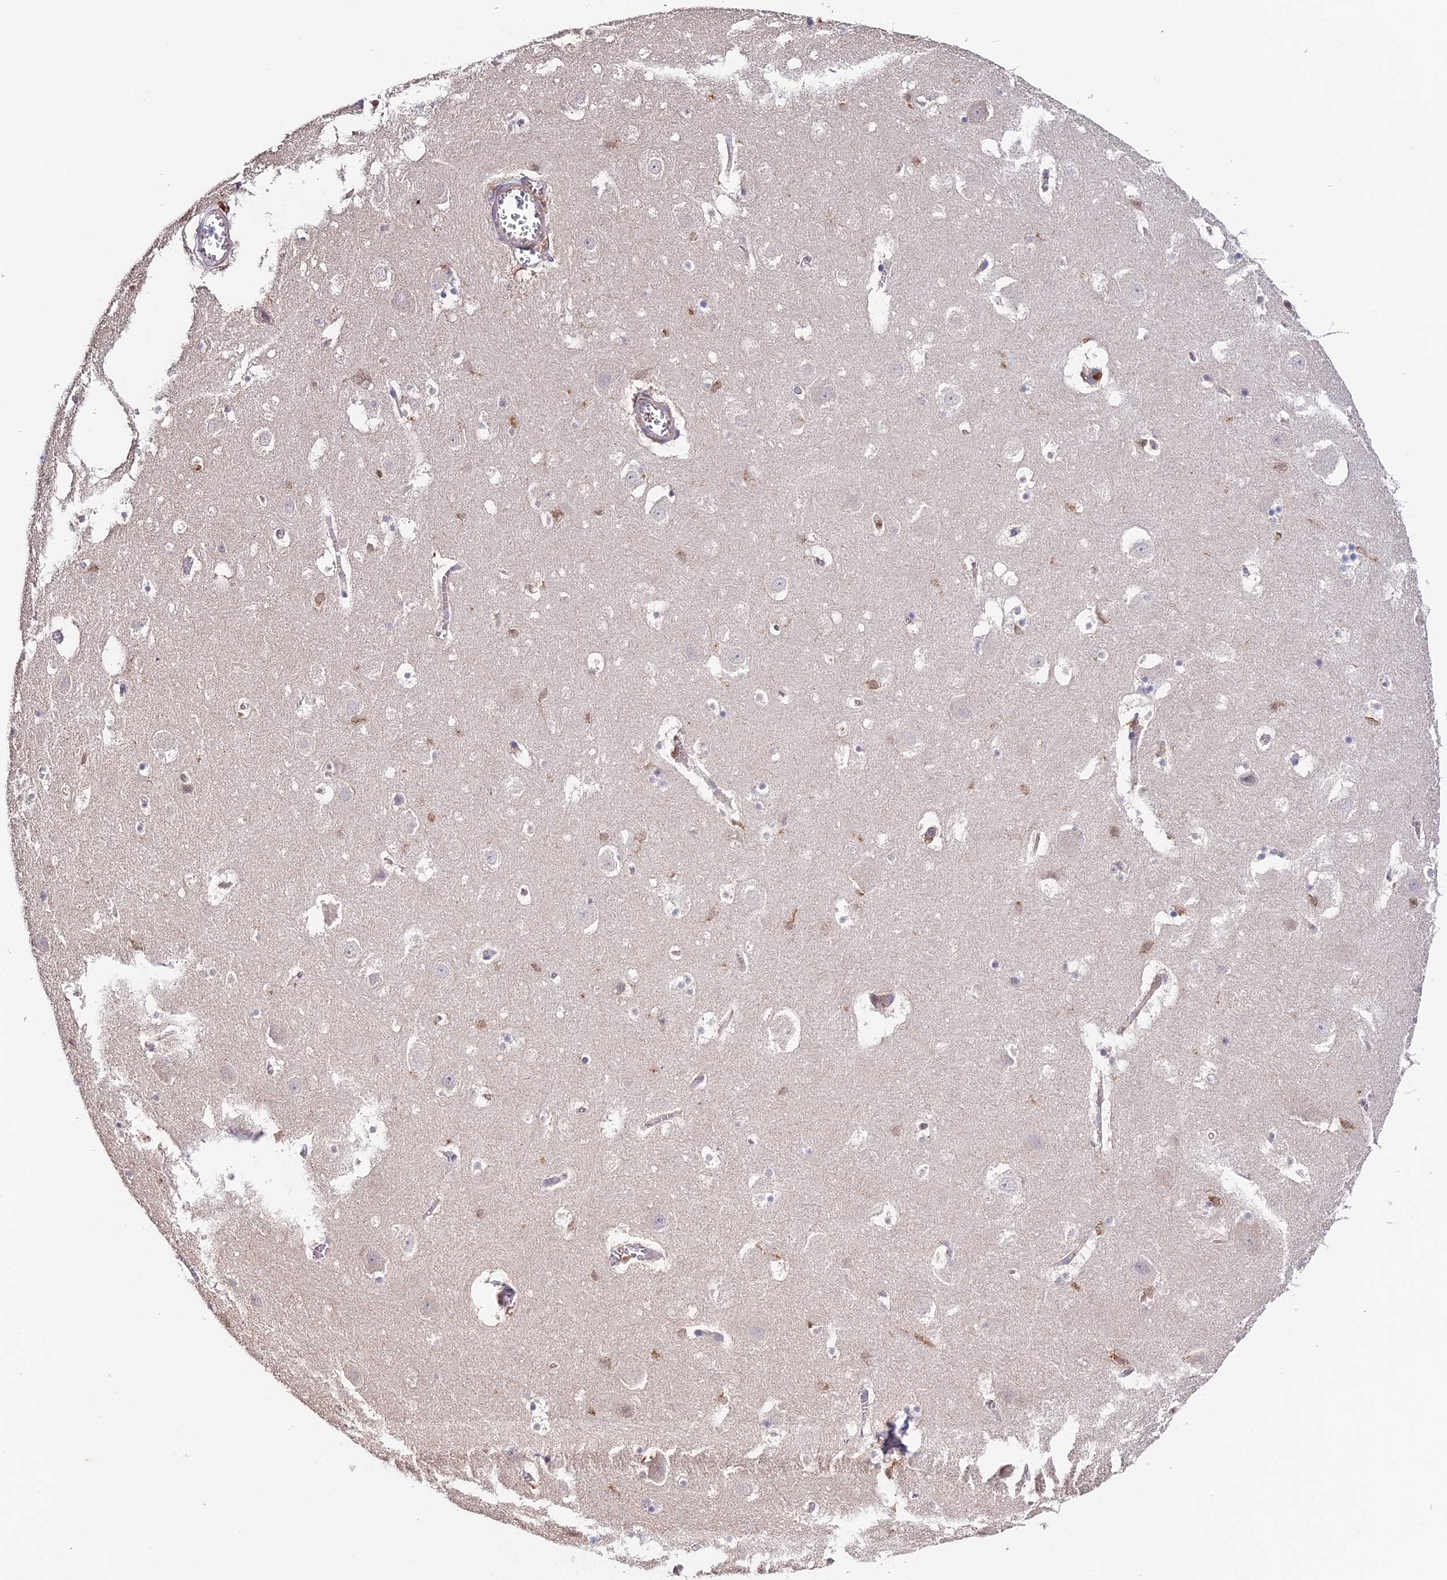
{"staining": {"intensity": "negative", "quantity": "none", "location": "none"}, "tissue": "hippocampus", "cell_type": "Glial cells", "image_type": "normal", "snomed": [{"axis": "morphology", "description": "Normal tissue, NOS"}, {"axis": "topography", "description": "Hippocampus"}], "caption": "Glial cells show no significant protein staining in benign hippocampus.", "gene": "FBP1", "patient": {"sex": "male", "age": 45}}